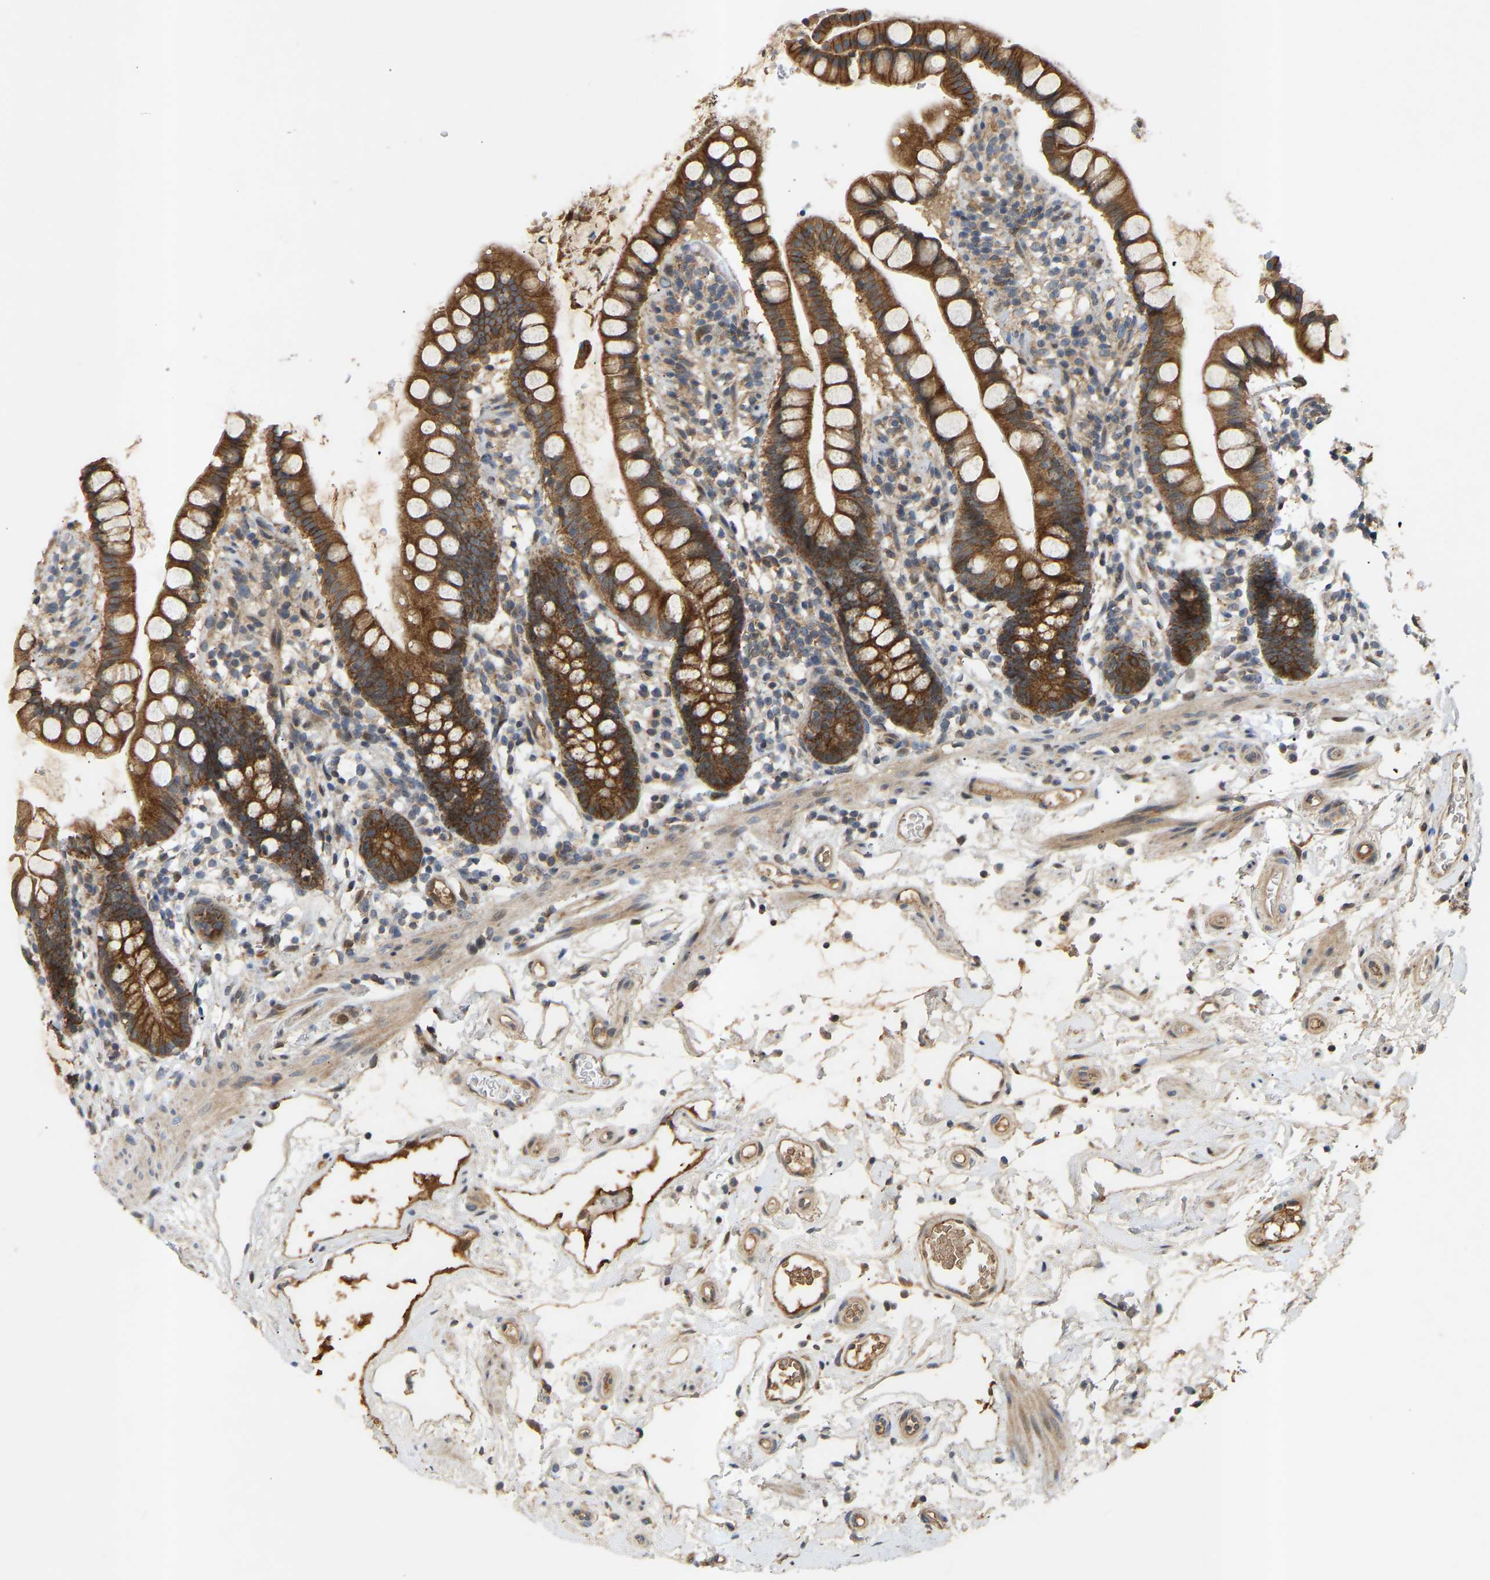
{"staining": {"intensity": "strong", "quantity": ">75%", "location": "cytoplasmic/membranous"}, "tissue": "small intestine", "cell_type": "Glandular cells", "image_type": "normal", "snomed": [{"axis": "morphology", "description": "Normal tissue, NOS"}, {"axis": "topography", "description": "Small intestine"}], "caption": "Glandular cells demonstrate high levels of strong cytoplasmic/membranous positivity in about >75% of cells in normal human small intestine.", "gene": "ATP5MF", "patient": {"sex": "female", "age": 84}}